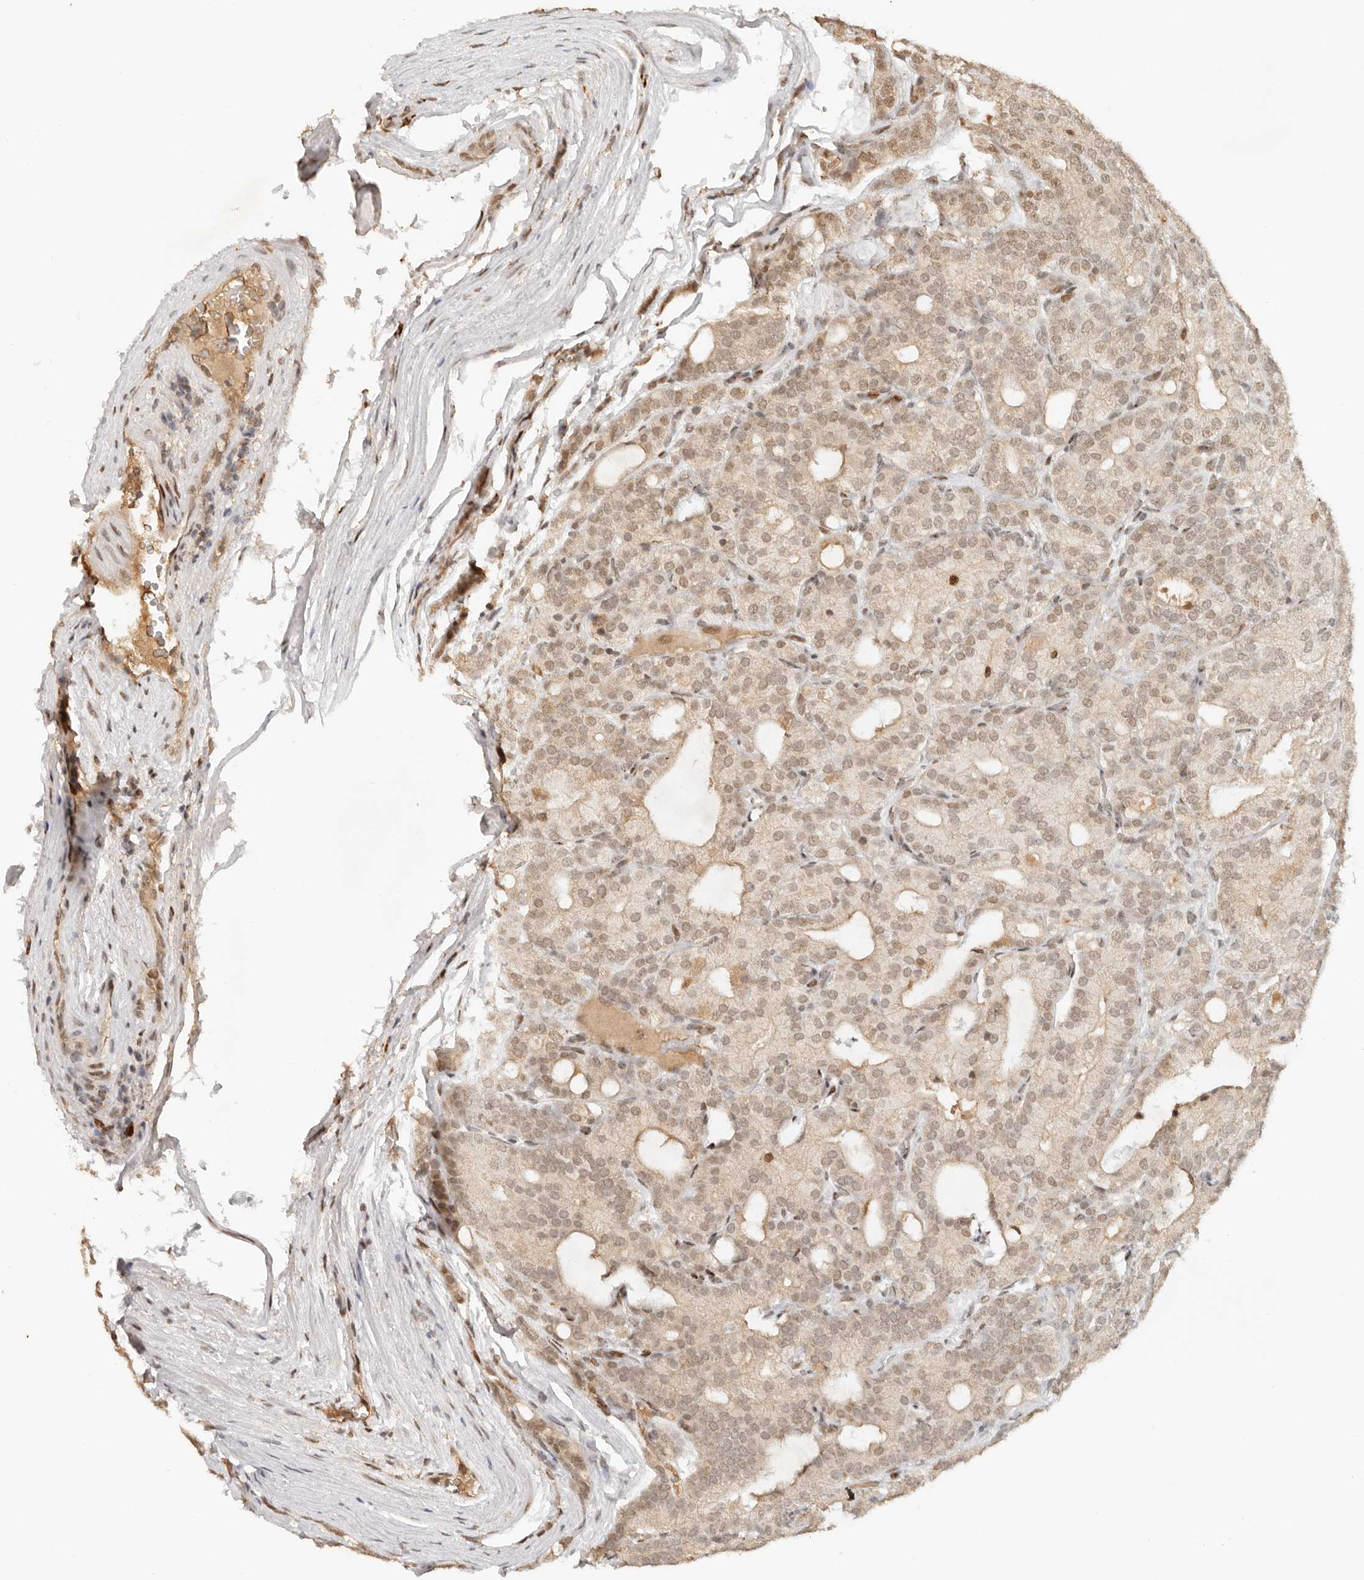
{"staining": {"intensity": "moderate", "quantity": "<25%", "location": "nuclear"}, "tissue": "prostate cancer", "cell_type": "Tumor cells", "image_type": "cancer", "snomed": [{"axis": "morphology", "description": "Adenocarcinoma, High grade"}, {"axis": "topography", "description": "Prostate"}], "caption": "Adenocarcinoma (high-grade) (prostate) was stained to show a protein in brown. There is low levels of moderate nuclear positivity in about <25% of tumor cells. Immunohistochemistry (ihc) stains the protein in brown and the nuclei are stained blue.", "gene": "NPAS2", "patient": {"sex": "male", "age": 57}}